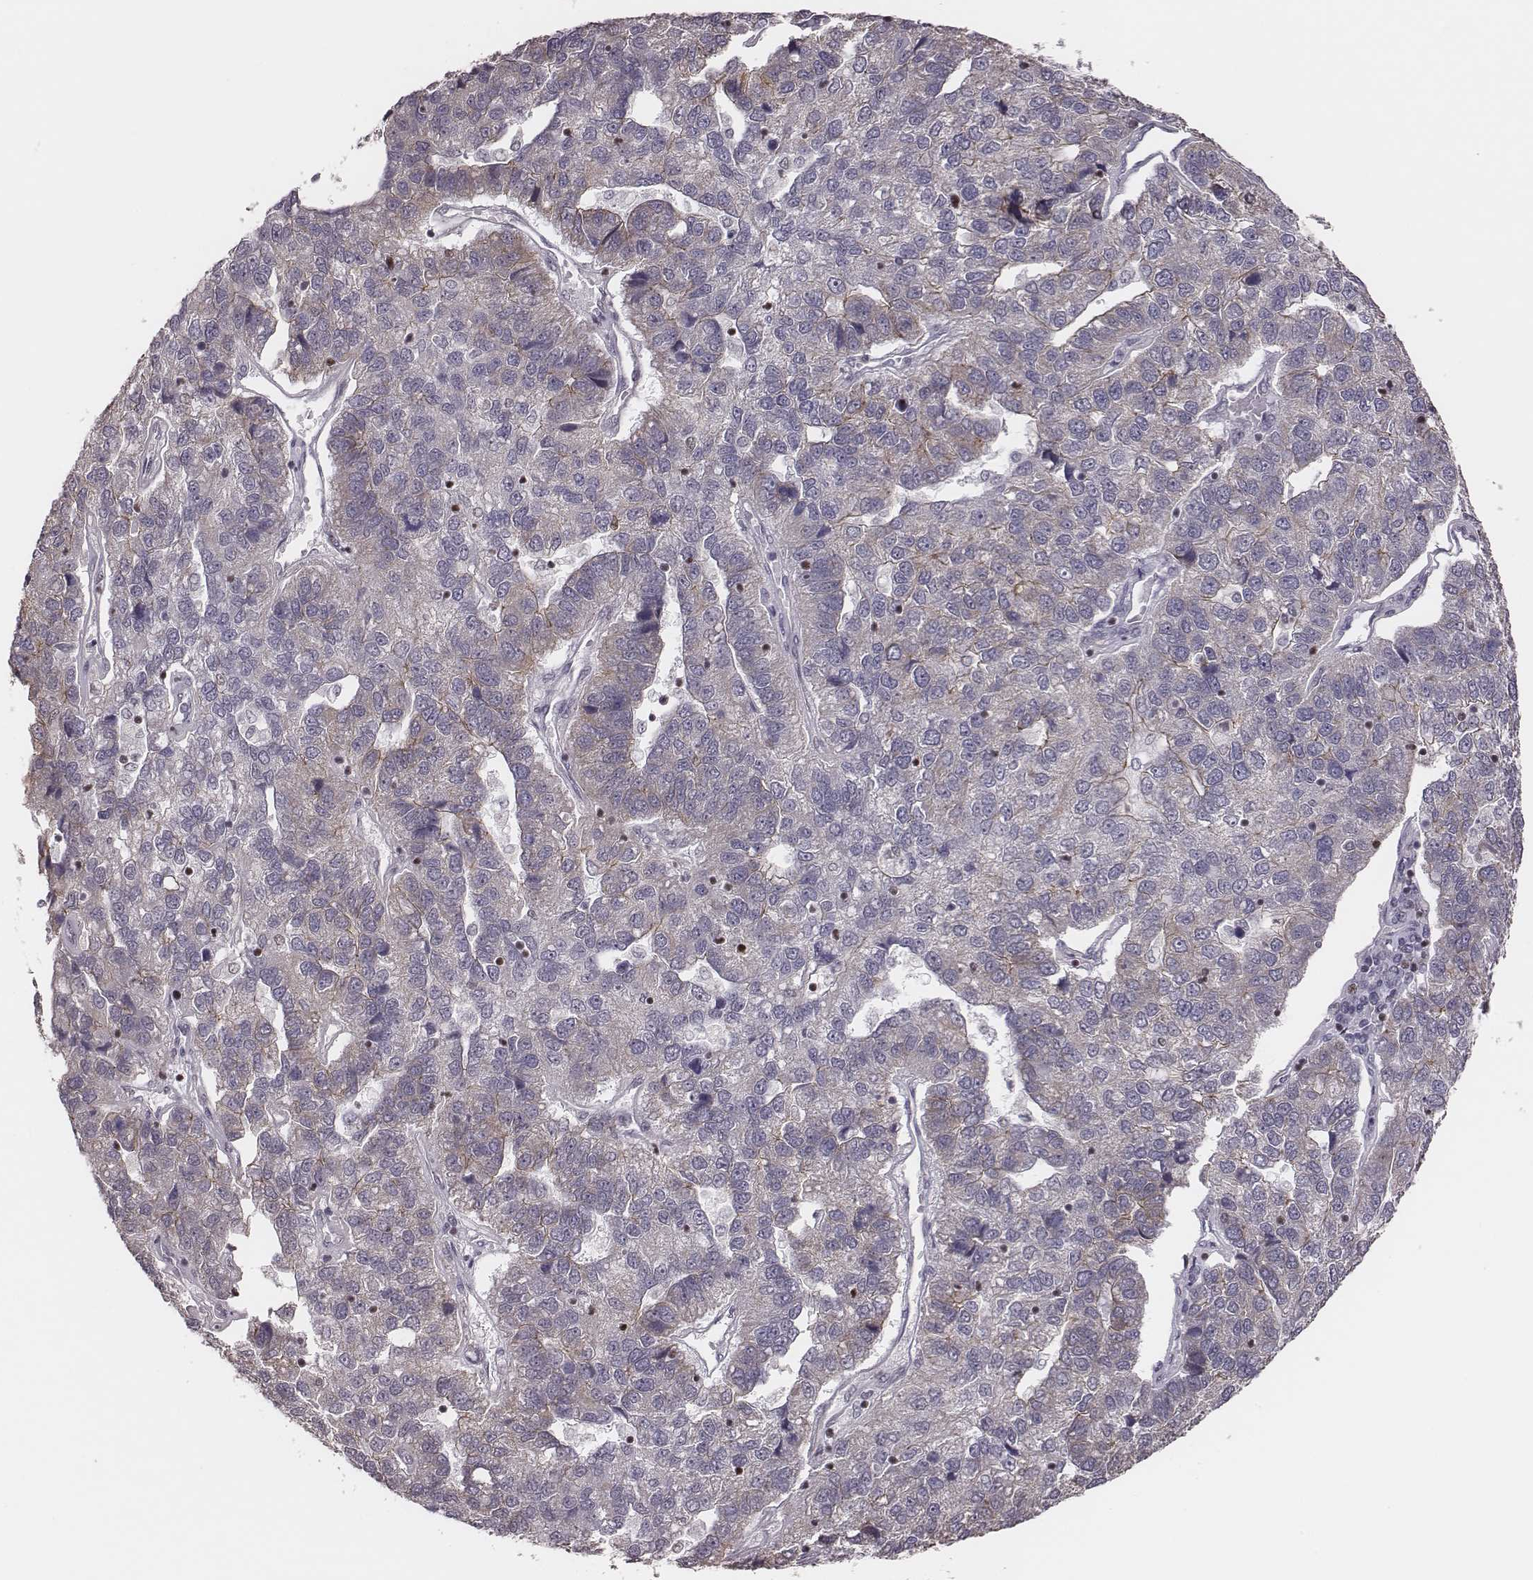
{"staining": {"intensity": "negative", "quantity": "none", "location": "none"}, "tissue": "pancreatic cancer", "cell_type": "Tumor cells", "image_type": "cancer", "snomed": [{"axis": "morphology", "description": "Adenocarcinoma, NOS"}, {"axis": "topography", "description": "Pancreas"}], "caption": "This is an immunohistochemistry micrograph of human pancreatic cancer (adenocarcinoma). There is no expression in tumor cells.", "gene": "WDR59", "patient": {"sex": "female", "age": 61}}